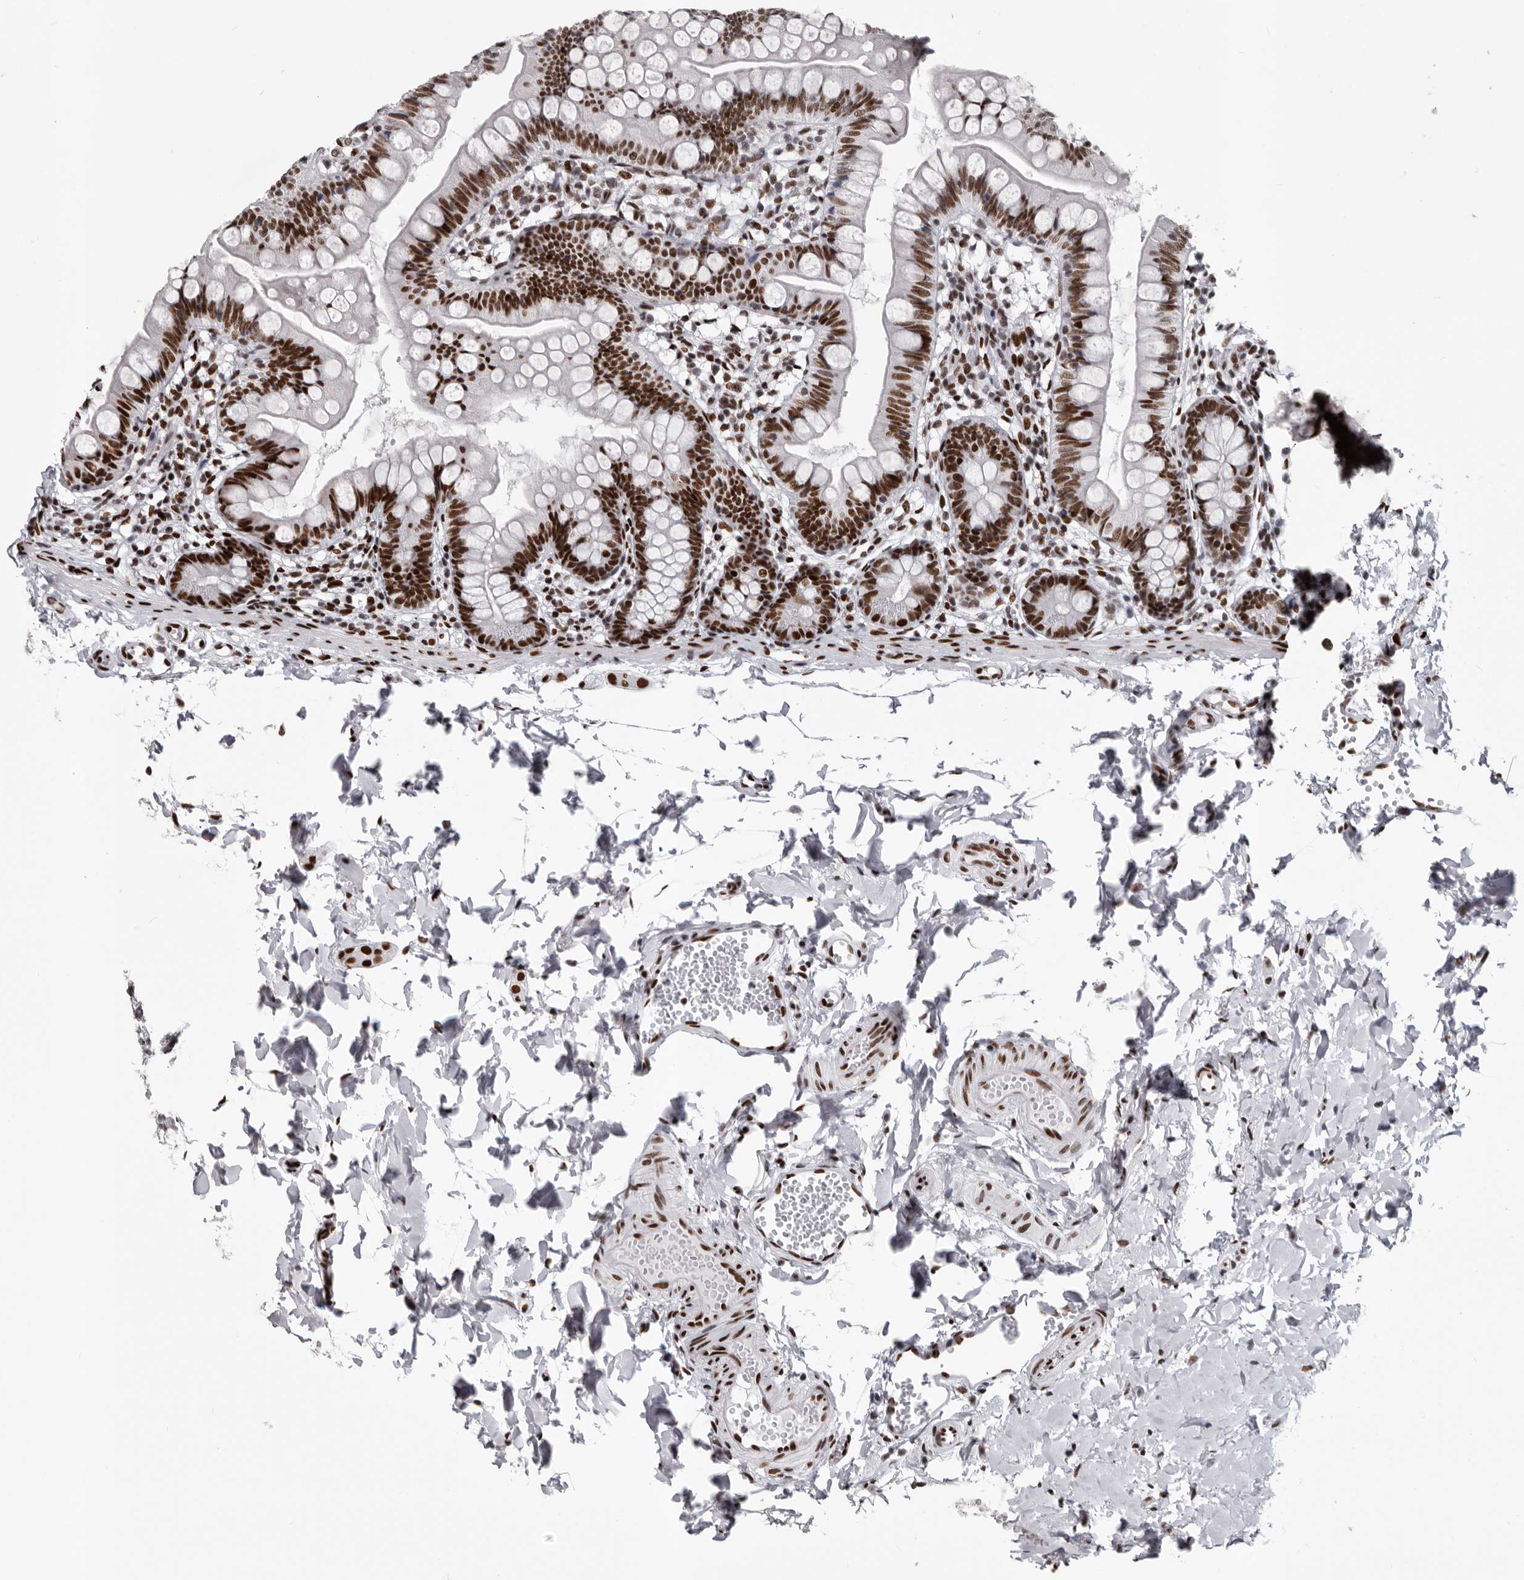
{"staining": {"intensity": "strong", "quantity": "25%-75%", "location": "nuclear"}, "tissue": "small intestine", "cell_type": "Glandular cells", "image_type": "normal", "snomed": [{"axis": "morphology", "description": "Normal tissue, NOS"}, {"axis": "topography", "description": "Small intestine"}], "caption": "The immunohistochemical stain highlights strong nuclear staining in glandular cells of benign small intestine.", "gene": "NUMA1", "patient": {"sex": "male", "age": 7}}